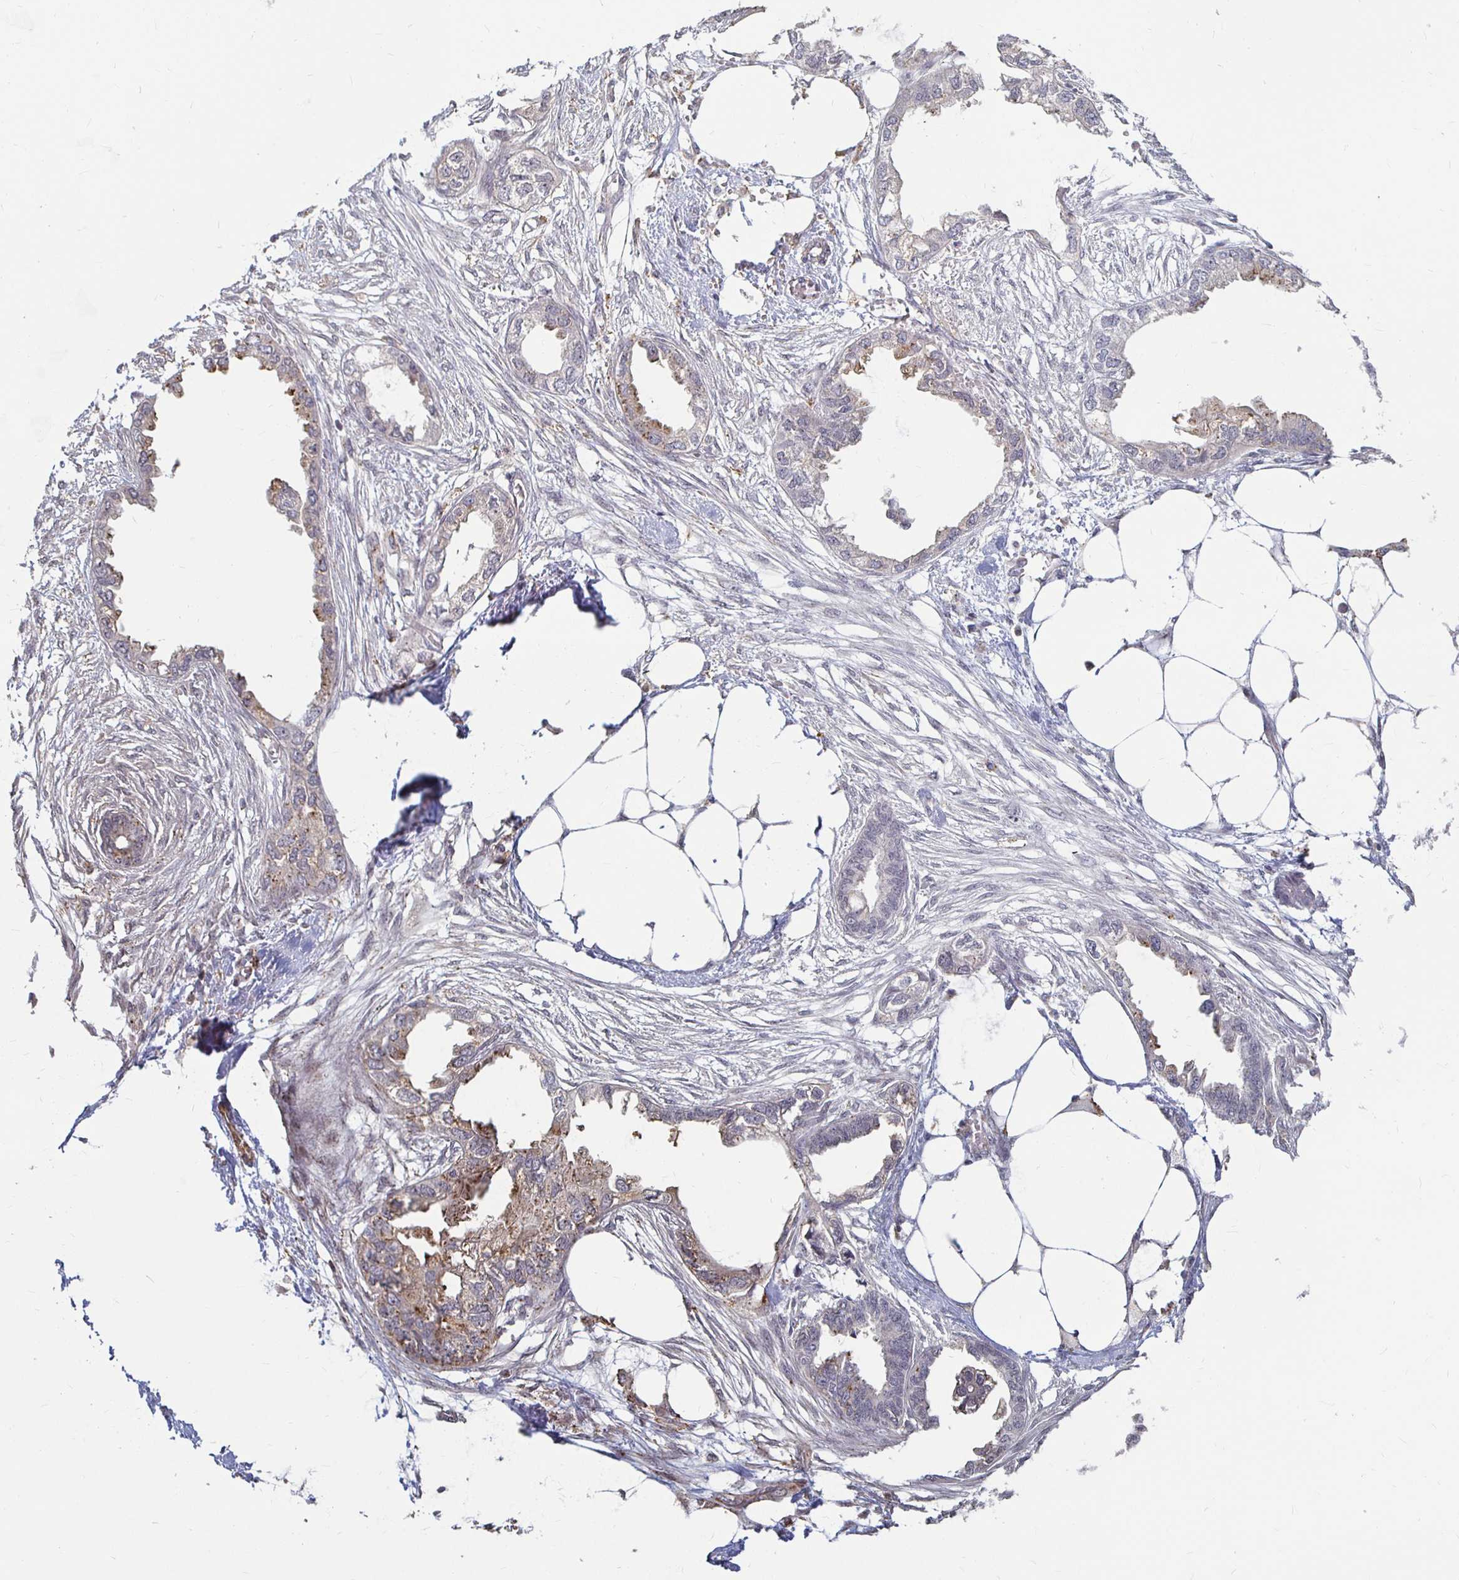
{"staining": {"intensity": "weak", "quantity": "25%-75%", "location": "cytoplasmic/membranous"}, "tissue": "endometrial cancer", "cell_type": "Tumor cells", "image_type": "cancer", "snomed": [{"axis": "morphology", "description": "Adenocarcinoma, NOS"}, {"axis": "morphology", "description": "Adenocarcinoma, metastatic, NOS"}, {"axis": "topography", "description": "Adipose tissue"}, {"axis": "topography", "description": "Endometrium"}], "caption": "Endometrial adenocarcinoma stained with a protein marker shows weak staining in tumor cells.", "gene": "CAPN11", "patient": {"sex": "female", "age": 67}}